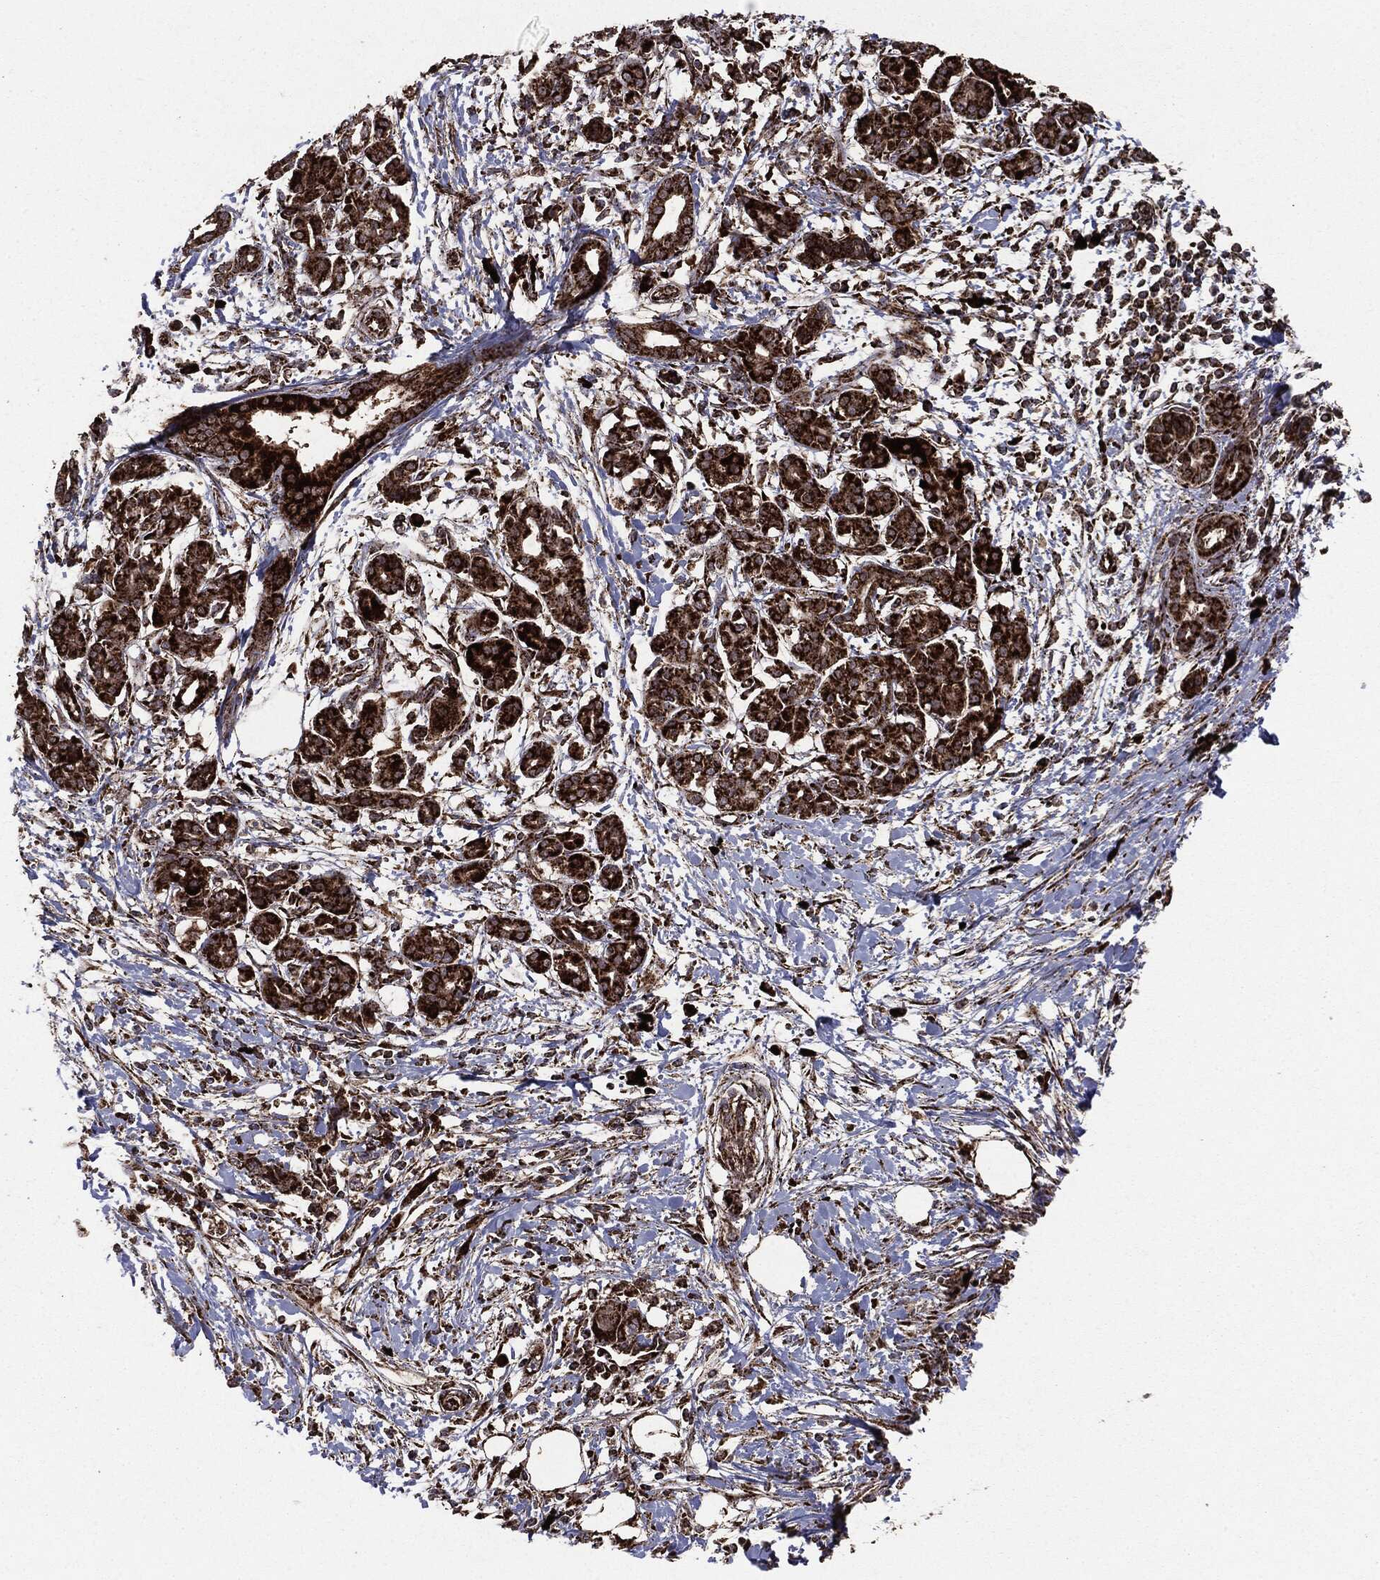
{"staining": {"intensity": "strong", "quantity": ">75%", "location": "cytoplasmic/membranous"}, "tissue": "pancreatic cancer", "cell_type": "Tumor cells", "image_type": "cancer", "snomed": [{"axis": "morphology", "description": "Adenocarcinoma, NOS"}, {"axis": "topography", "description": "Pancreas"}], "caption": "Immunohistochemical staining of human pancreatic cancer (adenocarcinoma) shows high levels of strong cytoplasmic/membranous protein expression in approximately >75% of tumor cells. (brown staining indicates protein expression, while blue staining denotes nuclei).", "gene": "MAP2K1", "patient": {"sex": "male", "age": 72}}